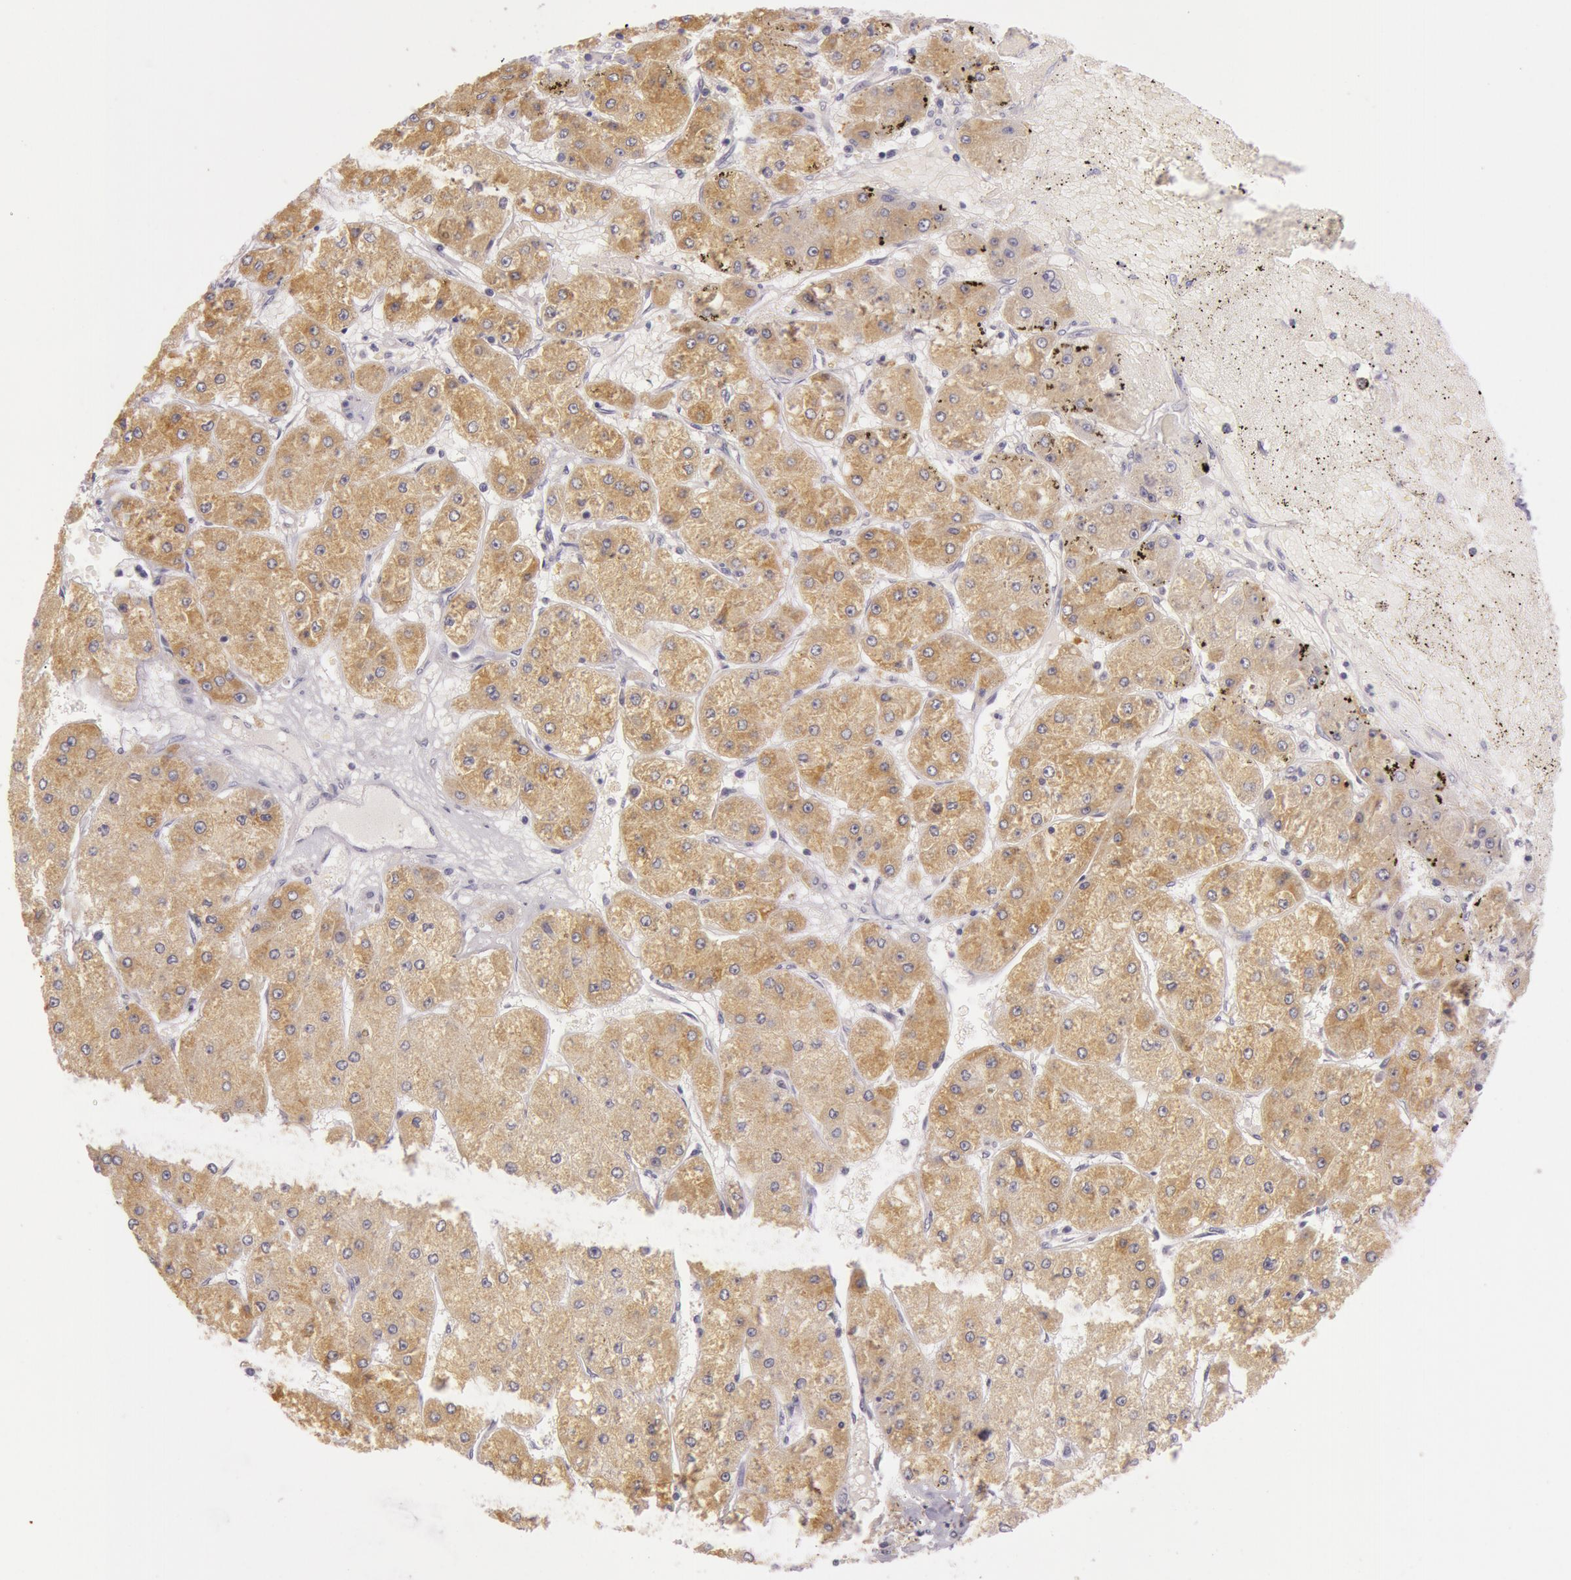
{"staining": {"intensity": "weak", "quantity": ">75%", "location": "cytoplasmic/membranous"}, "tissue": "liver cancer", "cell_type": "Tumor cells", "image_type": "cancer", "snomed": [{"axis": "morphology", "description": "Carcinoma, Hepatocellular, NOS"}, {"axis": "topography", "description": "Liver"}], "caption": "Immunohistochemical staining of human liver cancer (hepatocellular carcinoma) displays weak cytoplasmic/membranous protein staining in approximately >75% of tumor cells.", "gene": "RBMY1F", "patient": {"sex": "female", "age": 52}}